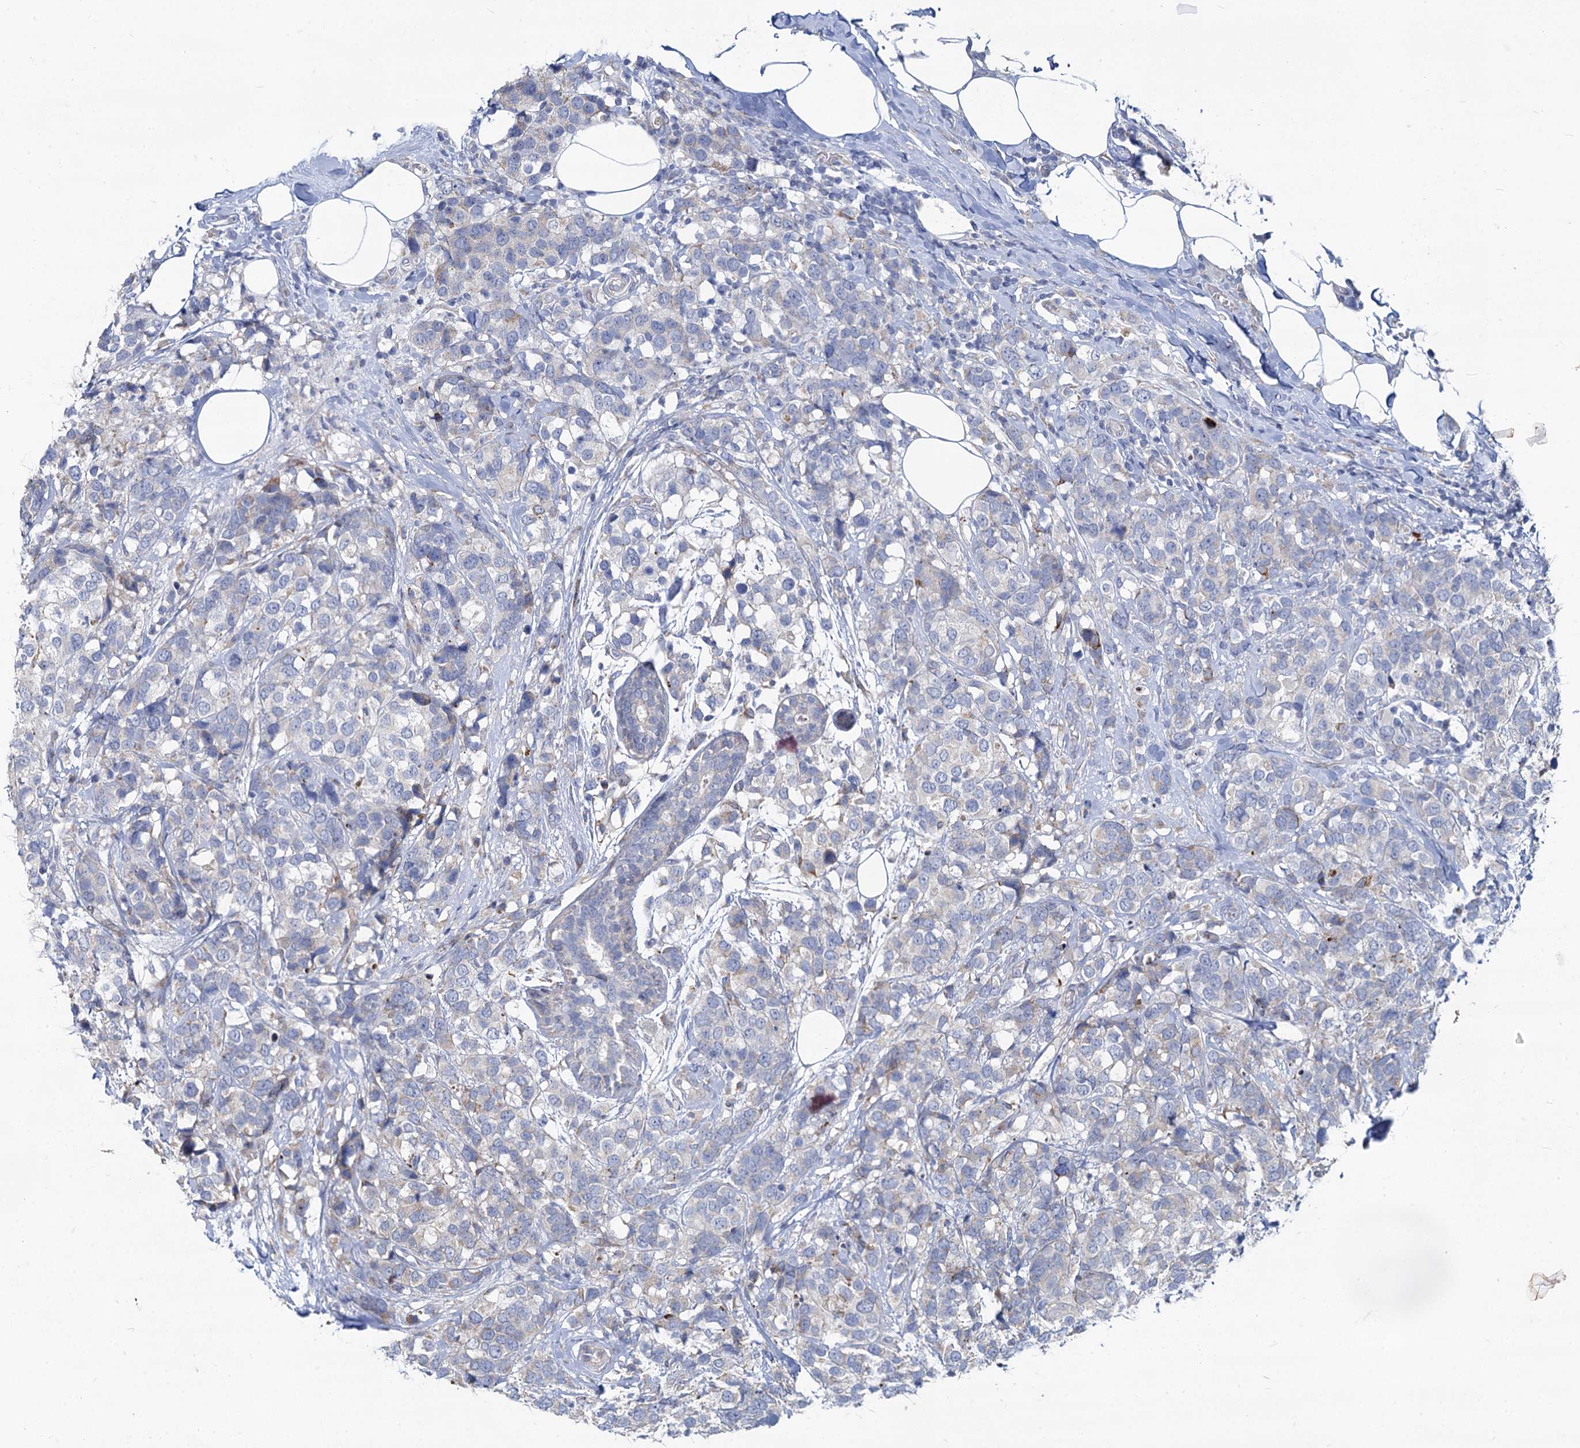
{"staining": {"intensity": "negative", "quantity": "none", "location": "none"}, "tissue": "breast cancer", "cell_type": "Tumor cells", "image_type": "cancer", "snomed": [{"axis": "morphology", "description": "Lobular carcinoma"}, {"axis": "topography", "description": "Breast"}], "caption": "Tumor cells are negative for protein expression in human breast cancer.", "gene": "PRSS35", "patient": {"sex": "female", "age": 59}}